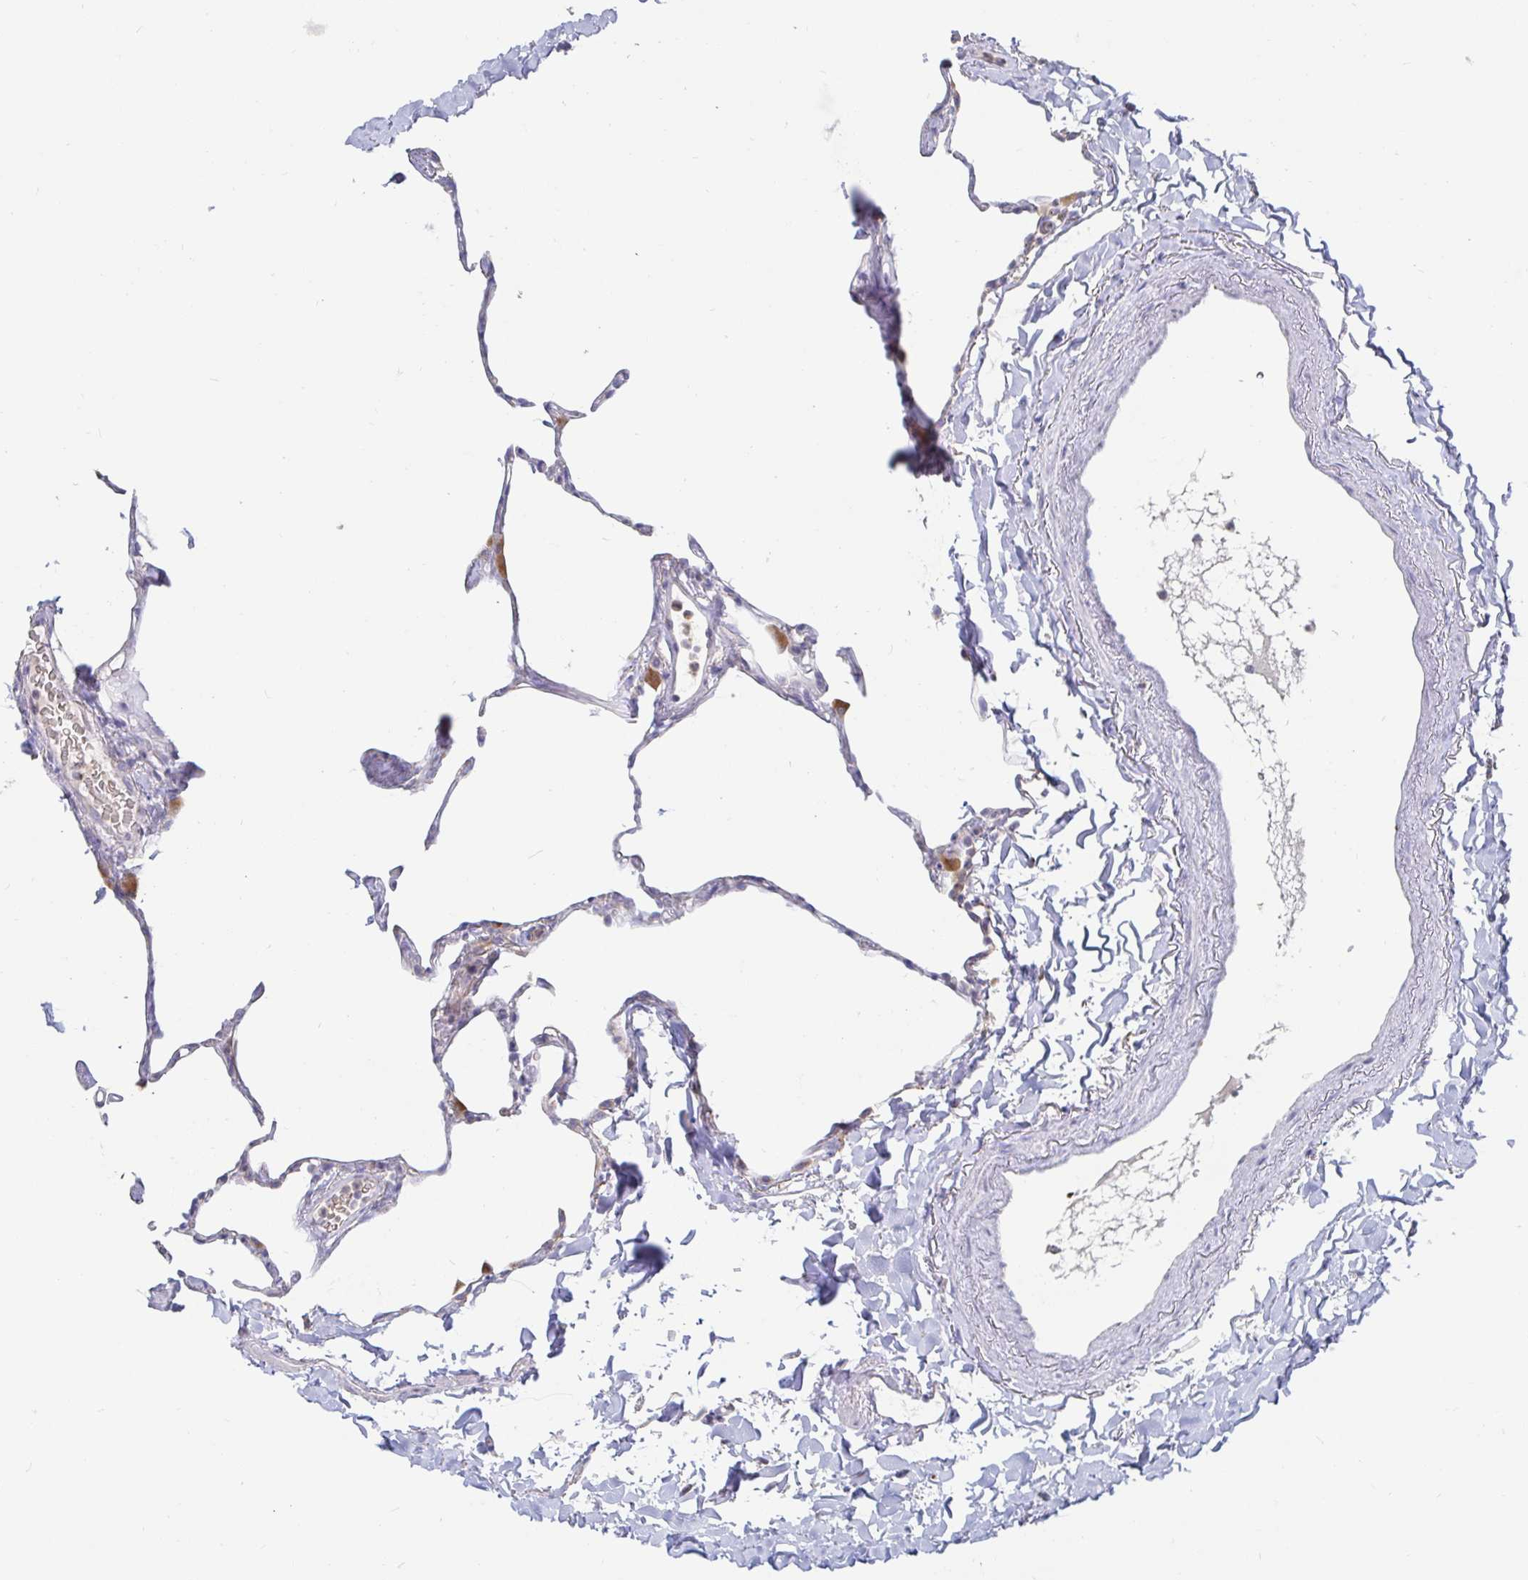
{"staining": {"intensity": "negative", "quantity": "none", "location": "none"}, "tissue": "lung", "cell_type": "Alveolar cells", "image_type": "normal", "snomed": [{"axis": "morphology", "description": "Normal tissue, NOS"}, {"axis": "topography", "description": "Lung"}], "caption": "A micrograph of lung stained for a protein exhibits no brown staining in alveolar cells.", "gene": "SPPL3", "patient": {"sex": "male", "age": 65}}